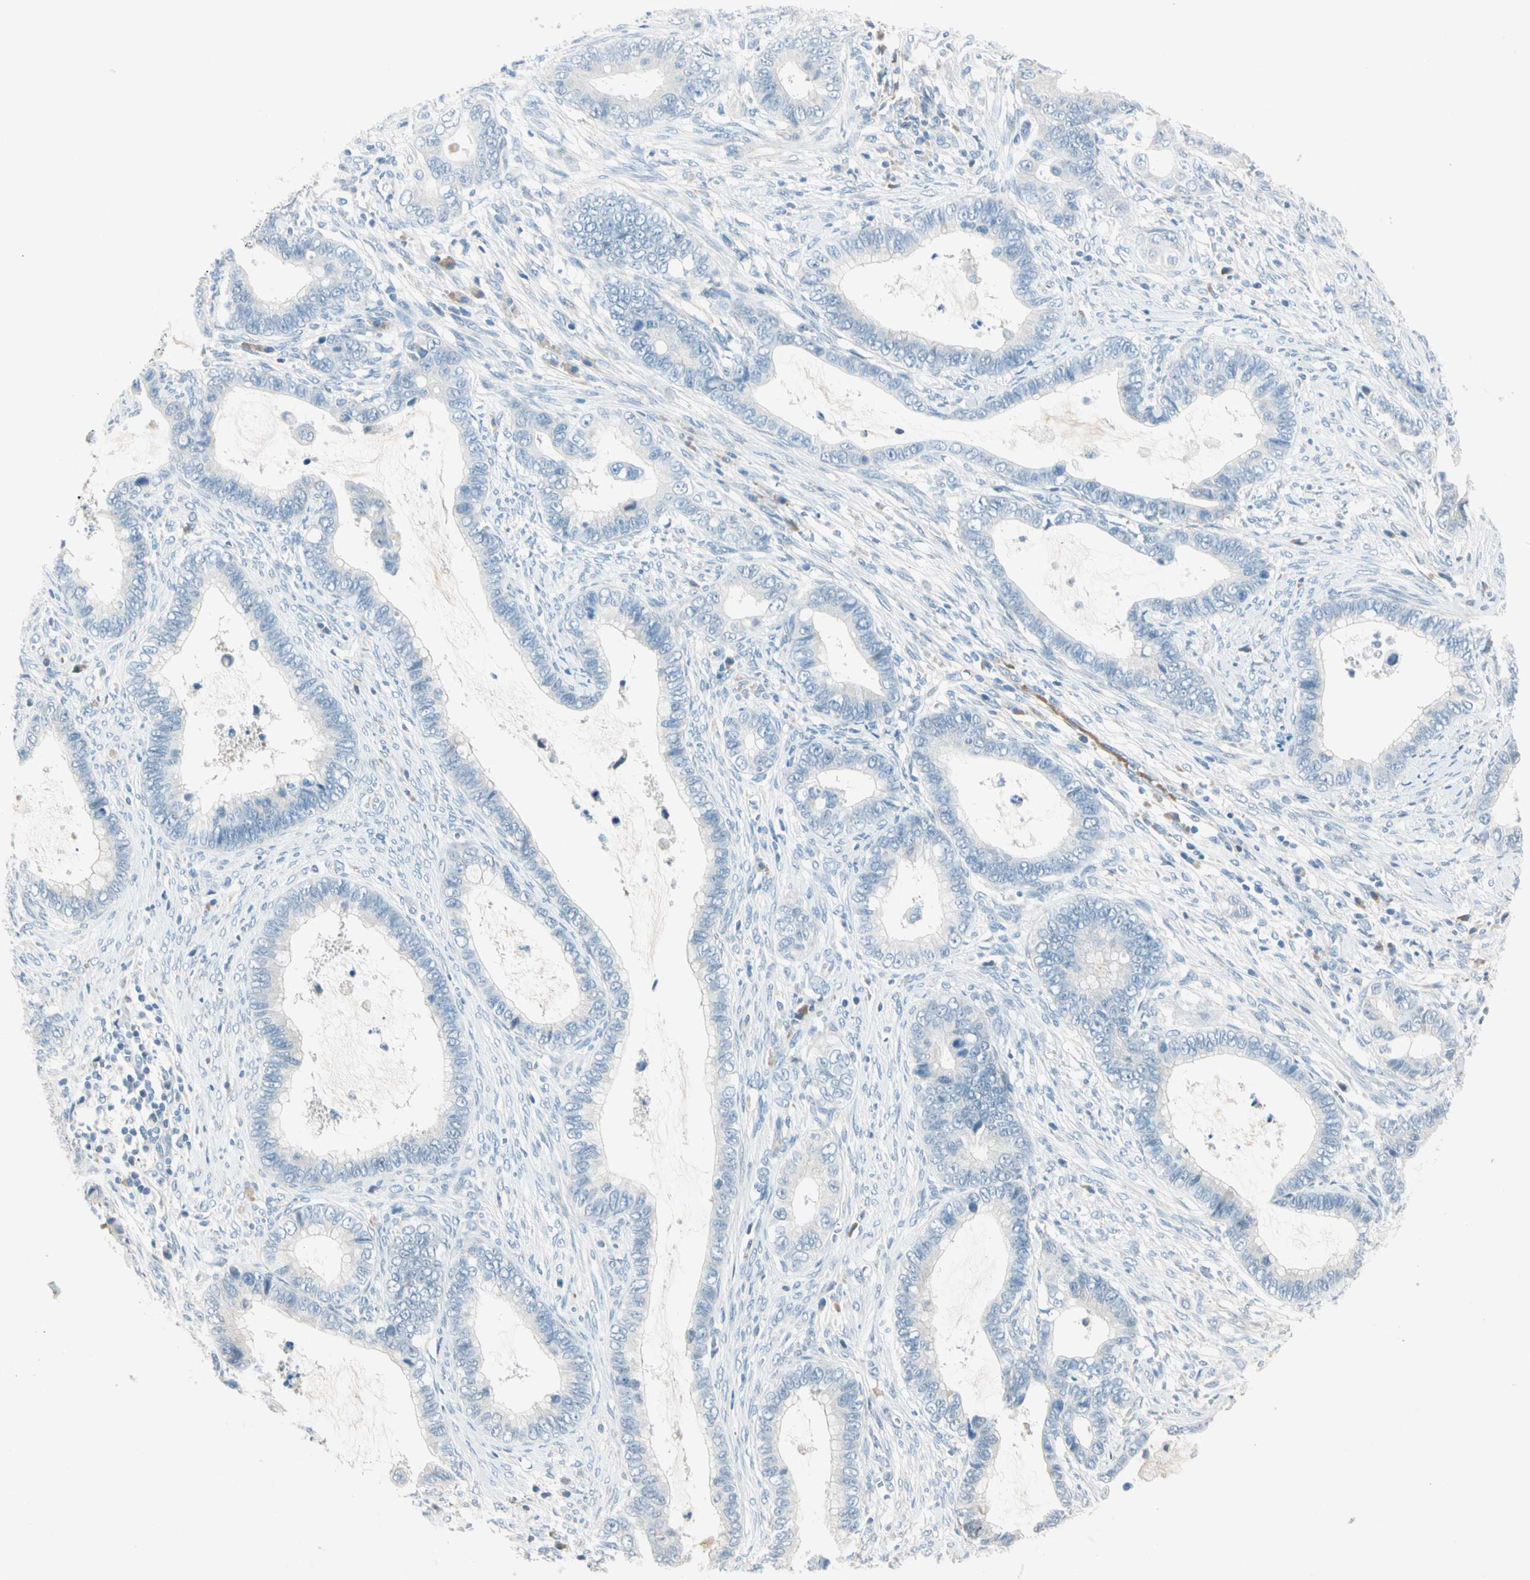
{"staining": {"intensity": "negative", "quantity": "none", "location": "none"}, "tissue": "cervical cancer", "cell_type": "Tumor cells", "image_type": "cancer", "snomed": [{"axis": "morphology", "description": "Adenocarcinoma, NOS"}, {"axis": "topography", "description": "Cervix"}], "caption": "High power microscopy photomicrograph of an immunohistochemistry image of cervical cancer (adenocarcinoma), revealing no significant expression in tumor cells.", "gene": "SERPIND1", "patient": {"sex": "female", "age": 44}}